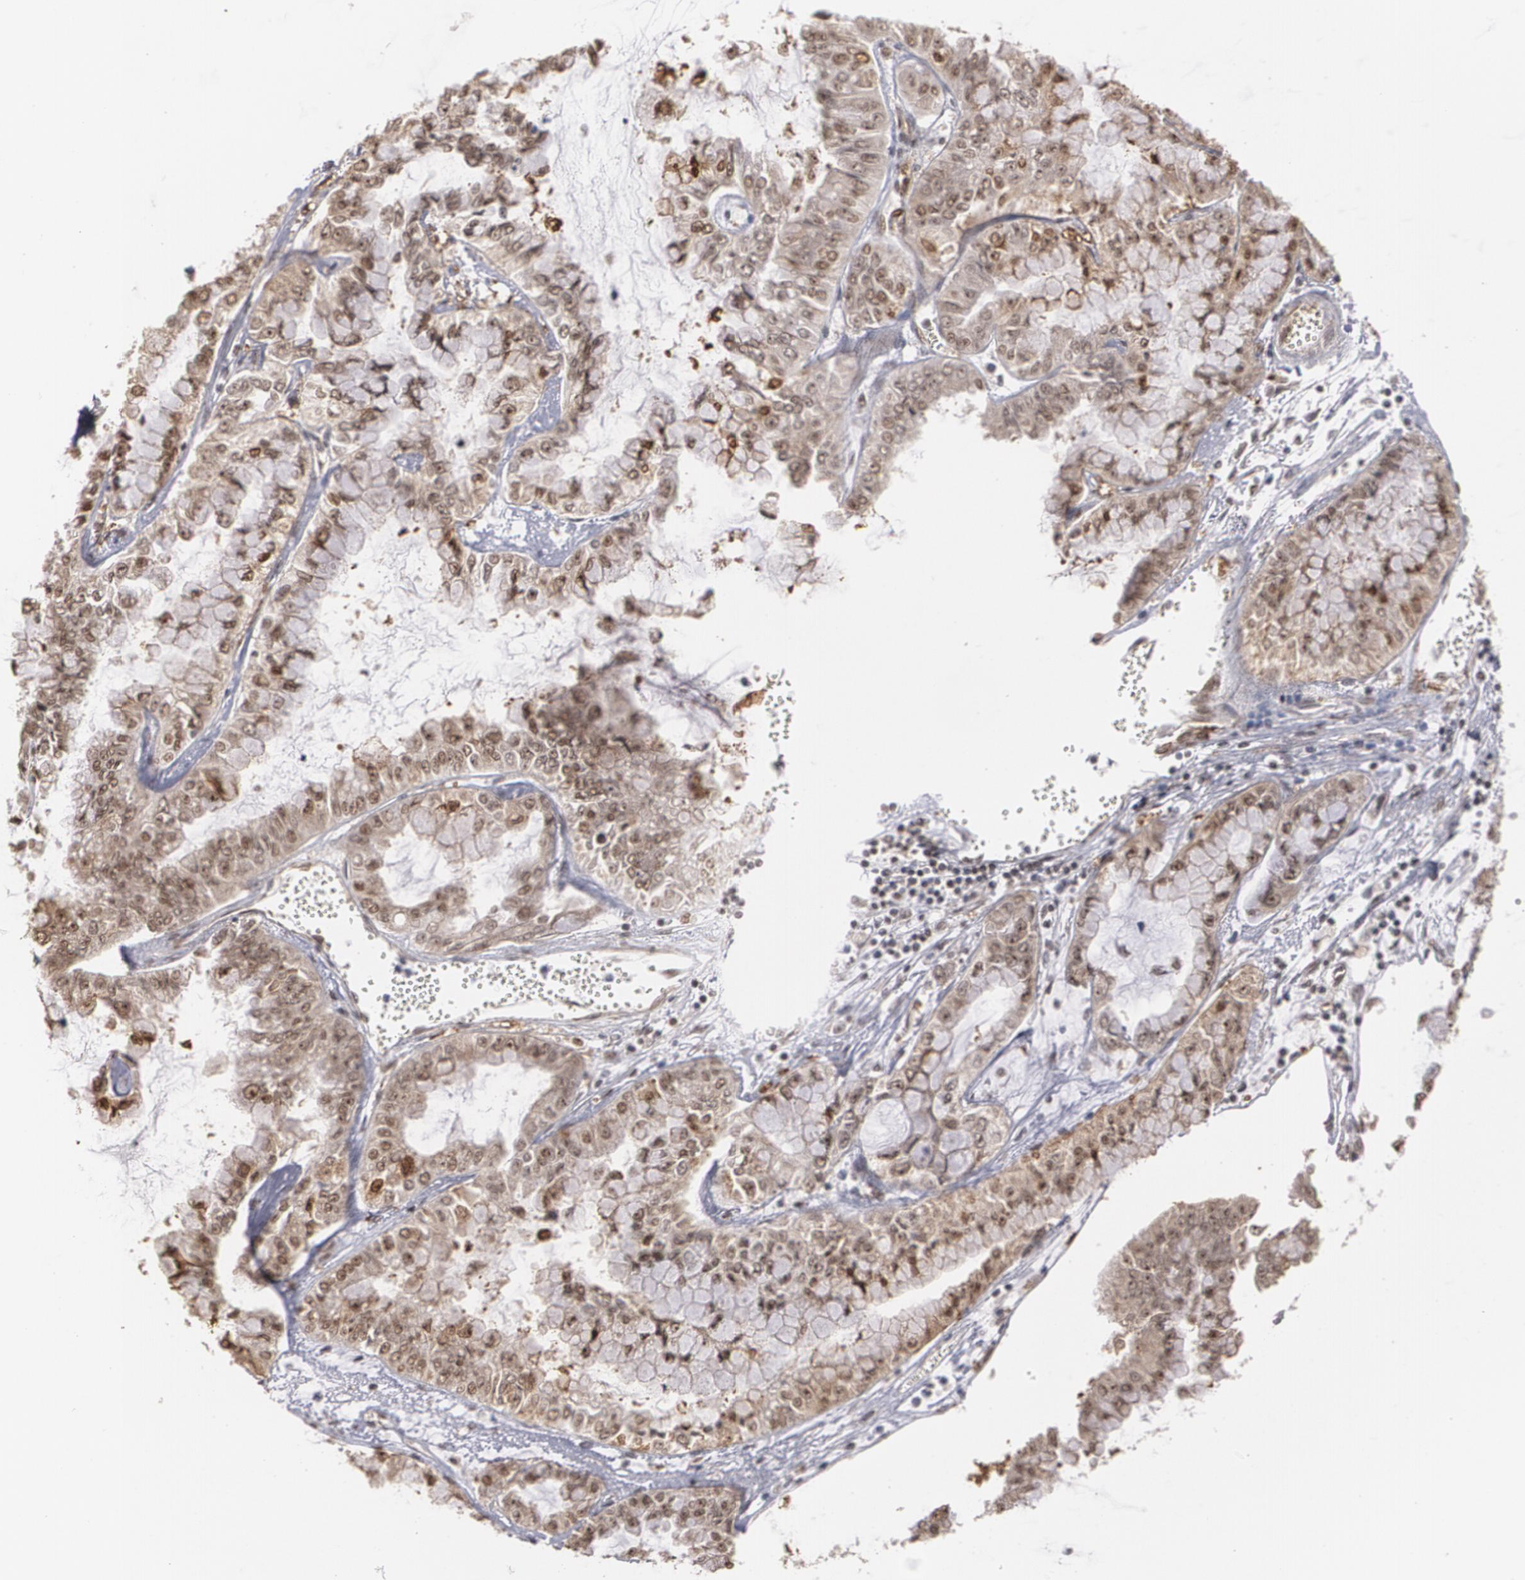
{"staining": {"intensity": "moderate", "quantity": ">75%", "location": "cytoplasmic/membranous,nuclear"}, "tissue": "liver cancer", "cell_type": "Tumor cells", "image_type": "cancer", "snomed": [{"axis": "morphology", "description": "Cholangiocarcinoma"}, {"axis": "topography", "description": "Liver"}], "caption": "Liver cancer tissue reveals moderate cytoplasmic/membranous and nuclear staining in approximately >75% of tumor cells, visualized by immunohistochemistry.", "gene": "ZNF75A", "patient": {"sex": "female", "age": 79}}